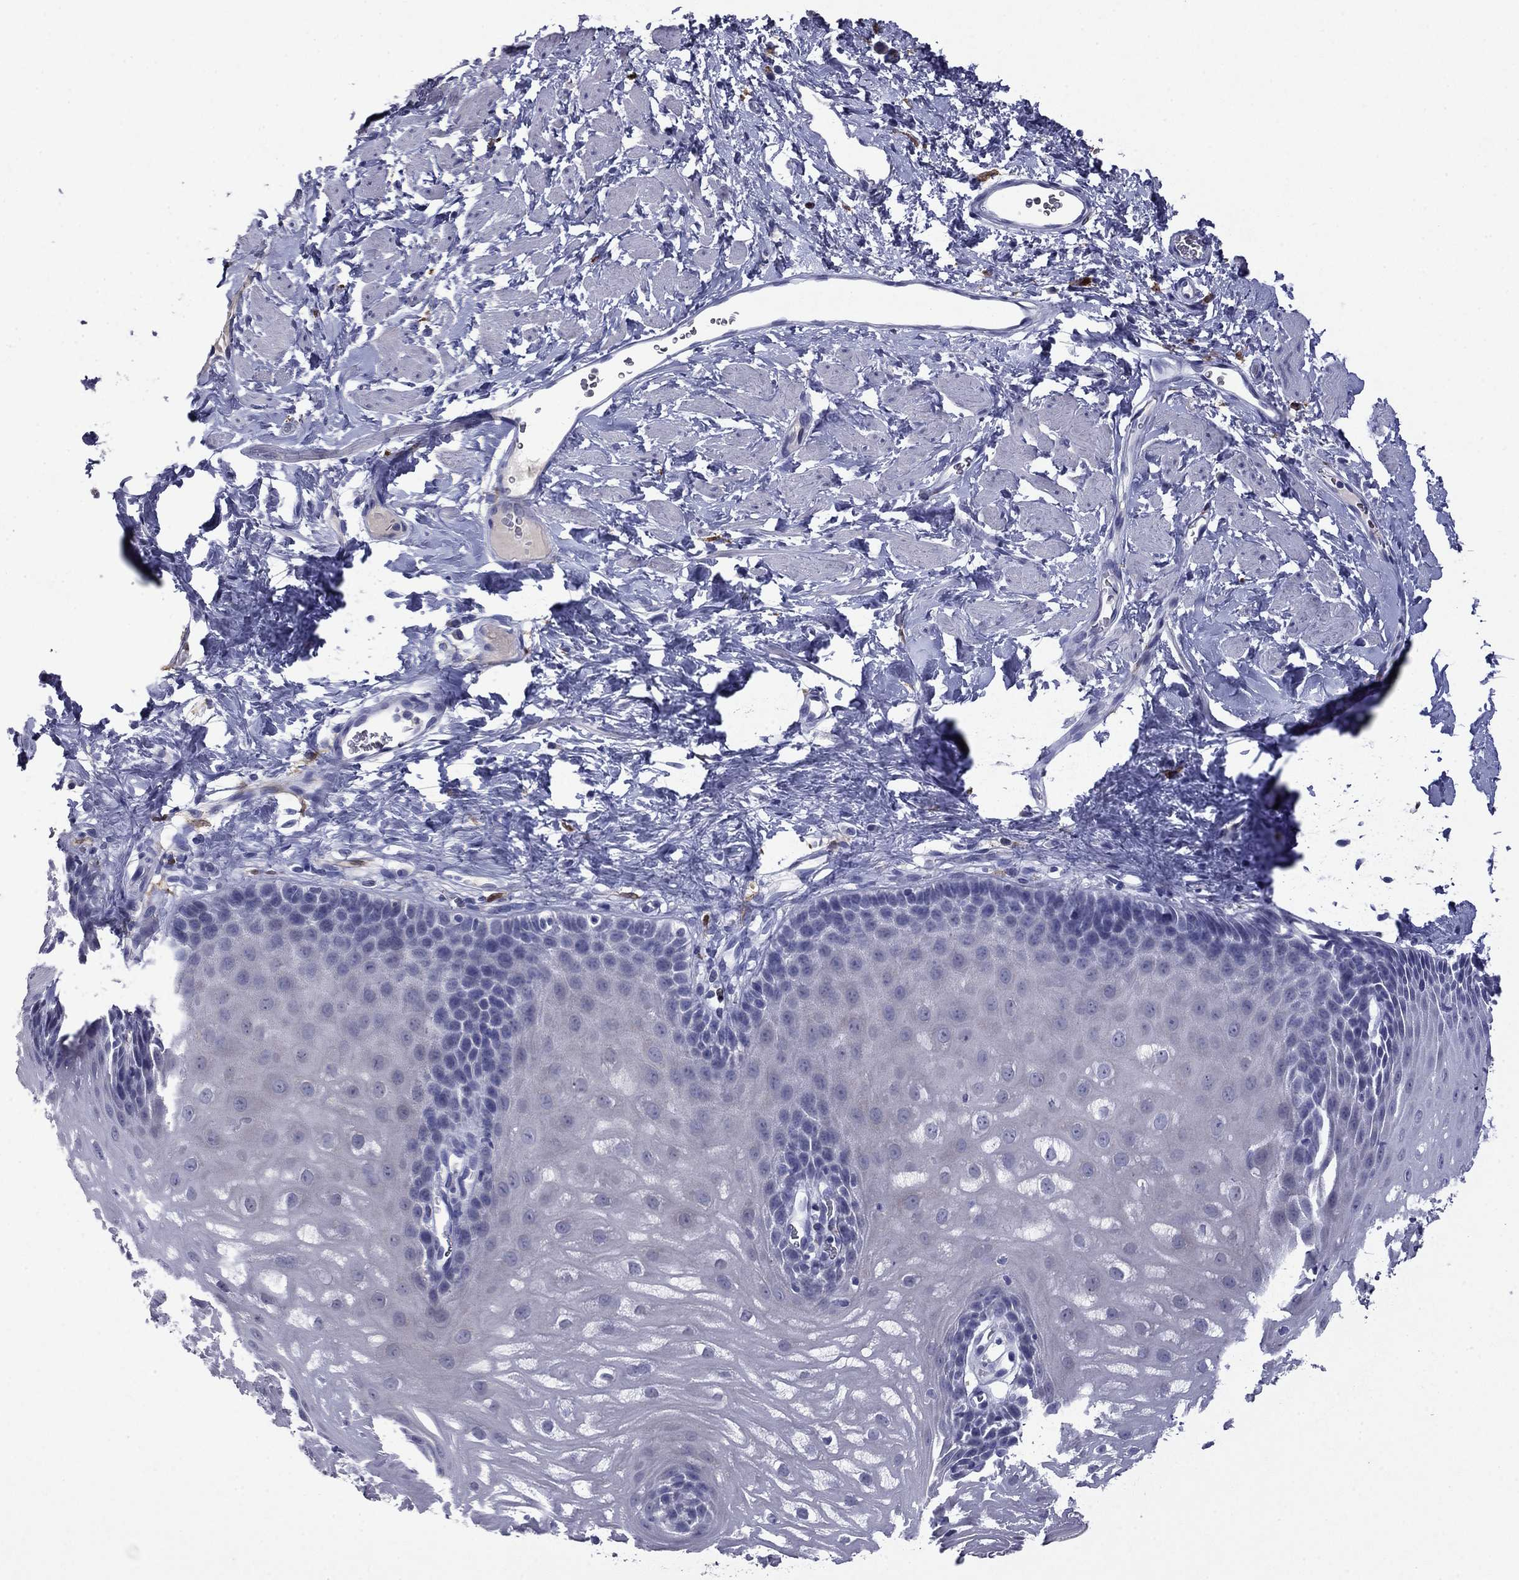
{"staining": {"intensity": "negative", "quantity": "none", "location": "none"}, "tissue": "esophagus", "cell_type": "Squamous epithelial cells", "image_type": "normal", "snomed": [{"axis": "morphology", "description": "Normal tissue, NOS"}, {"axis": "topography", "description": "Esophagus"}], "caption": "High magnification brightfield microscopy of benign esophagus stained with DAB (3,3'-diaminobenzidine) (brown) and counterstained with hematoxylin (blue): squamous epithelial cells show no significant expression.", "gene": "CFAP119", "patient": {"sex": "male", "age": 64}}